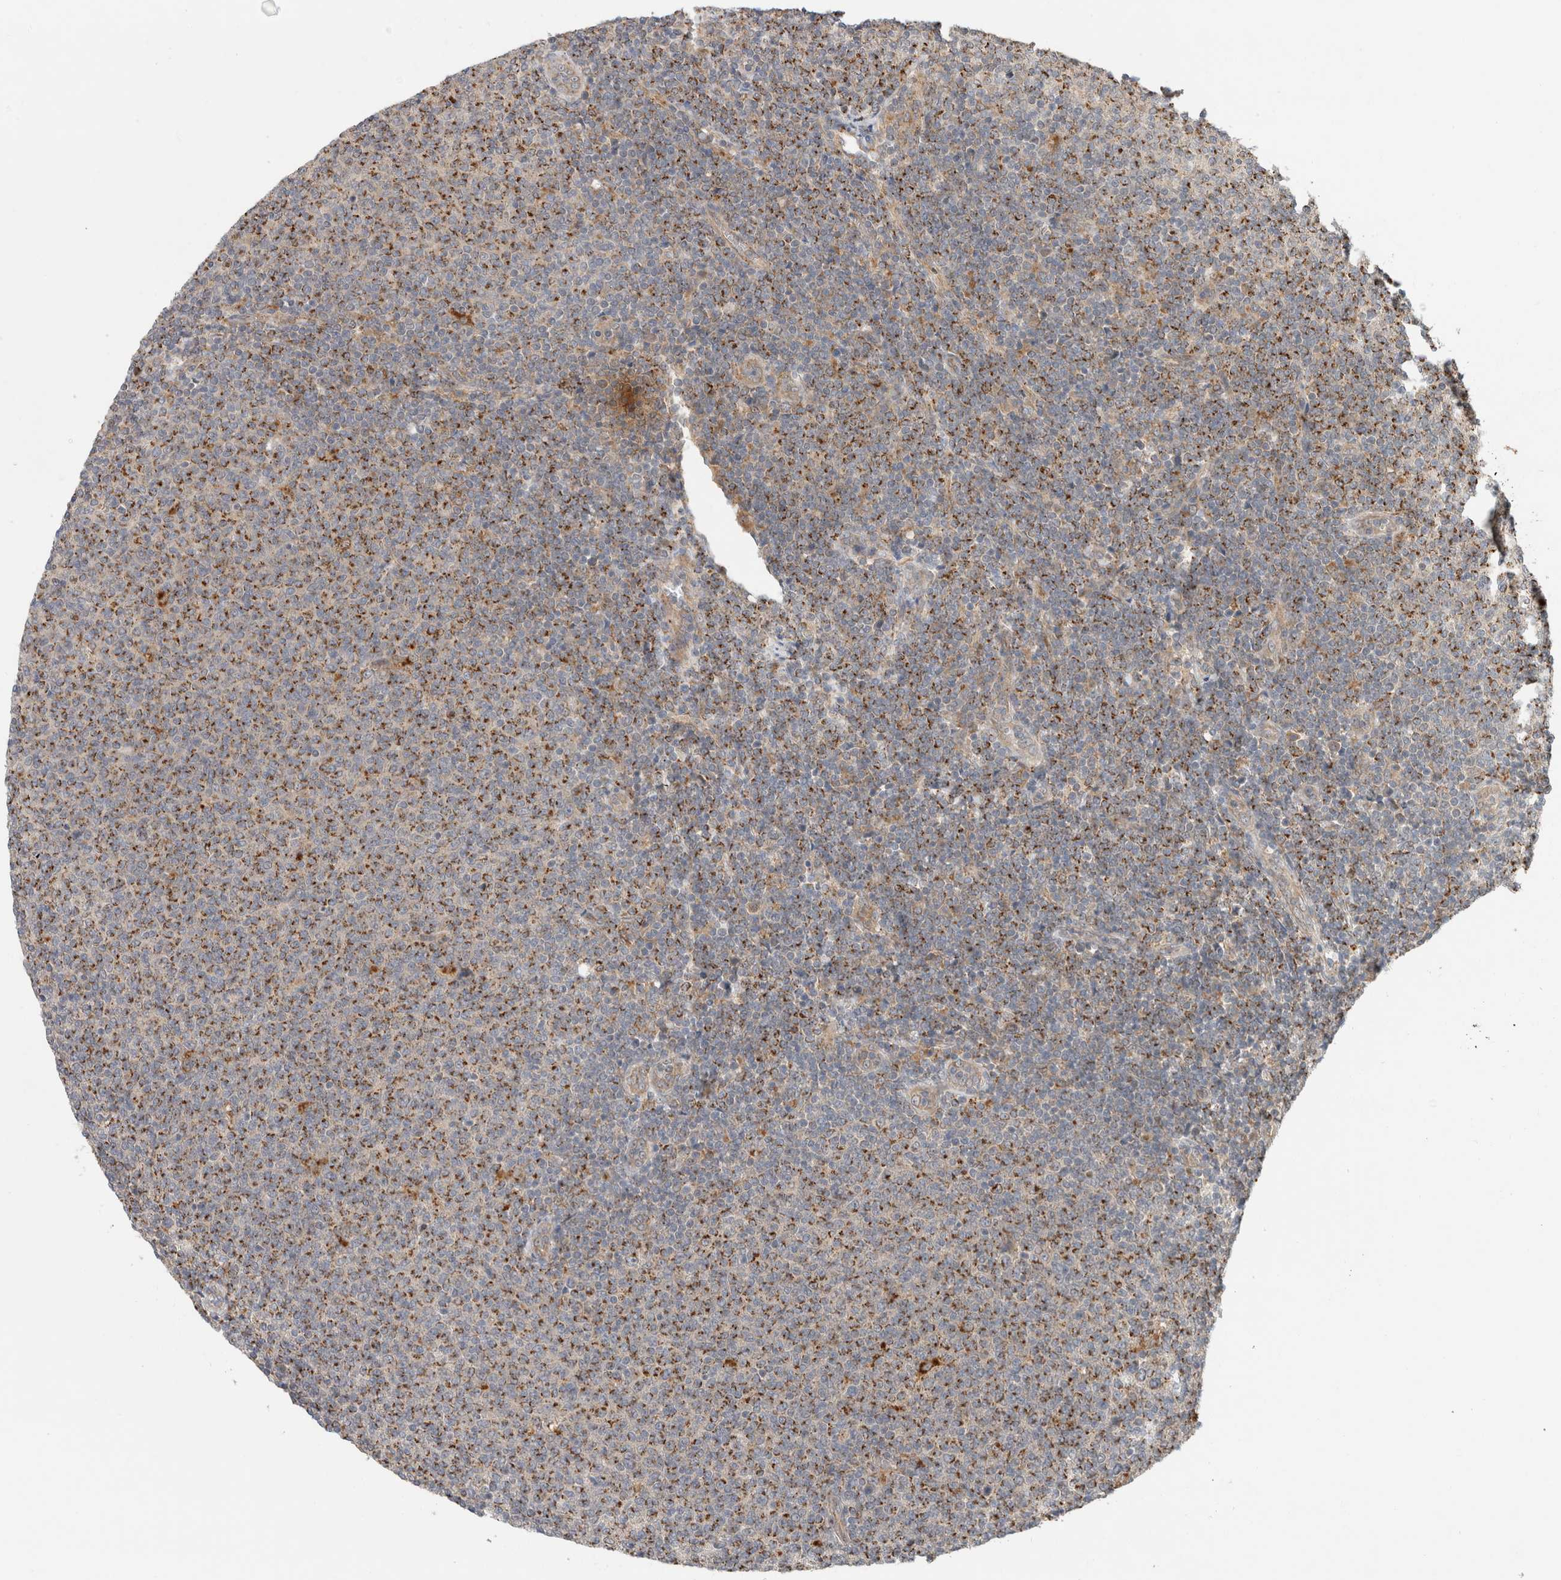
{"staining": {"intensity": "moderate", "quantity": ">75%", "location": "cytoplasmic/membranous"}, "tissue": "lymphoma", "cell_type": "Tumor cells", "image_type": "cancer", "snomed": [{"axis": "morphology", "description": "Malignant lymphoma, non-Hodgkin's type, Low grade"}, {"axis": "topography", "description": "Lymph node"}], "caption": "Low-grade malignant lymphoma, non-Hodgkin's type stained for a protein (brown) demonstrates moderate cytoplasmic/membranous positive positivity in about >75% of tumor cells.", "gene": "SGK1", "patient": {"sex": "male", "age": 66}}